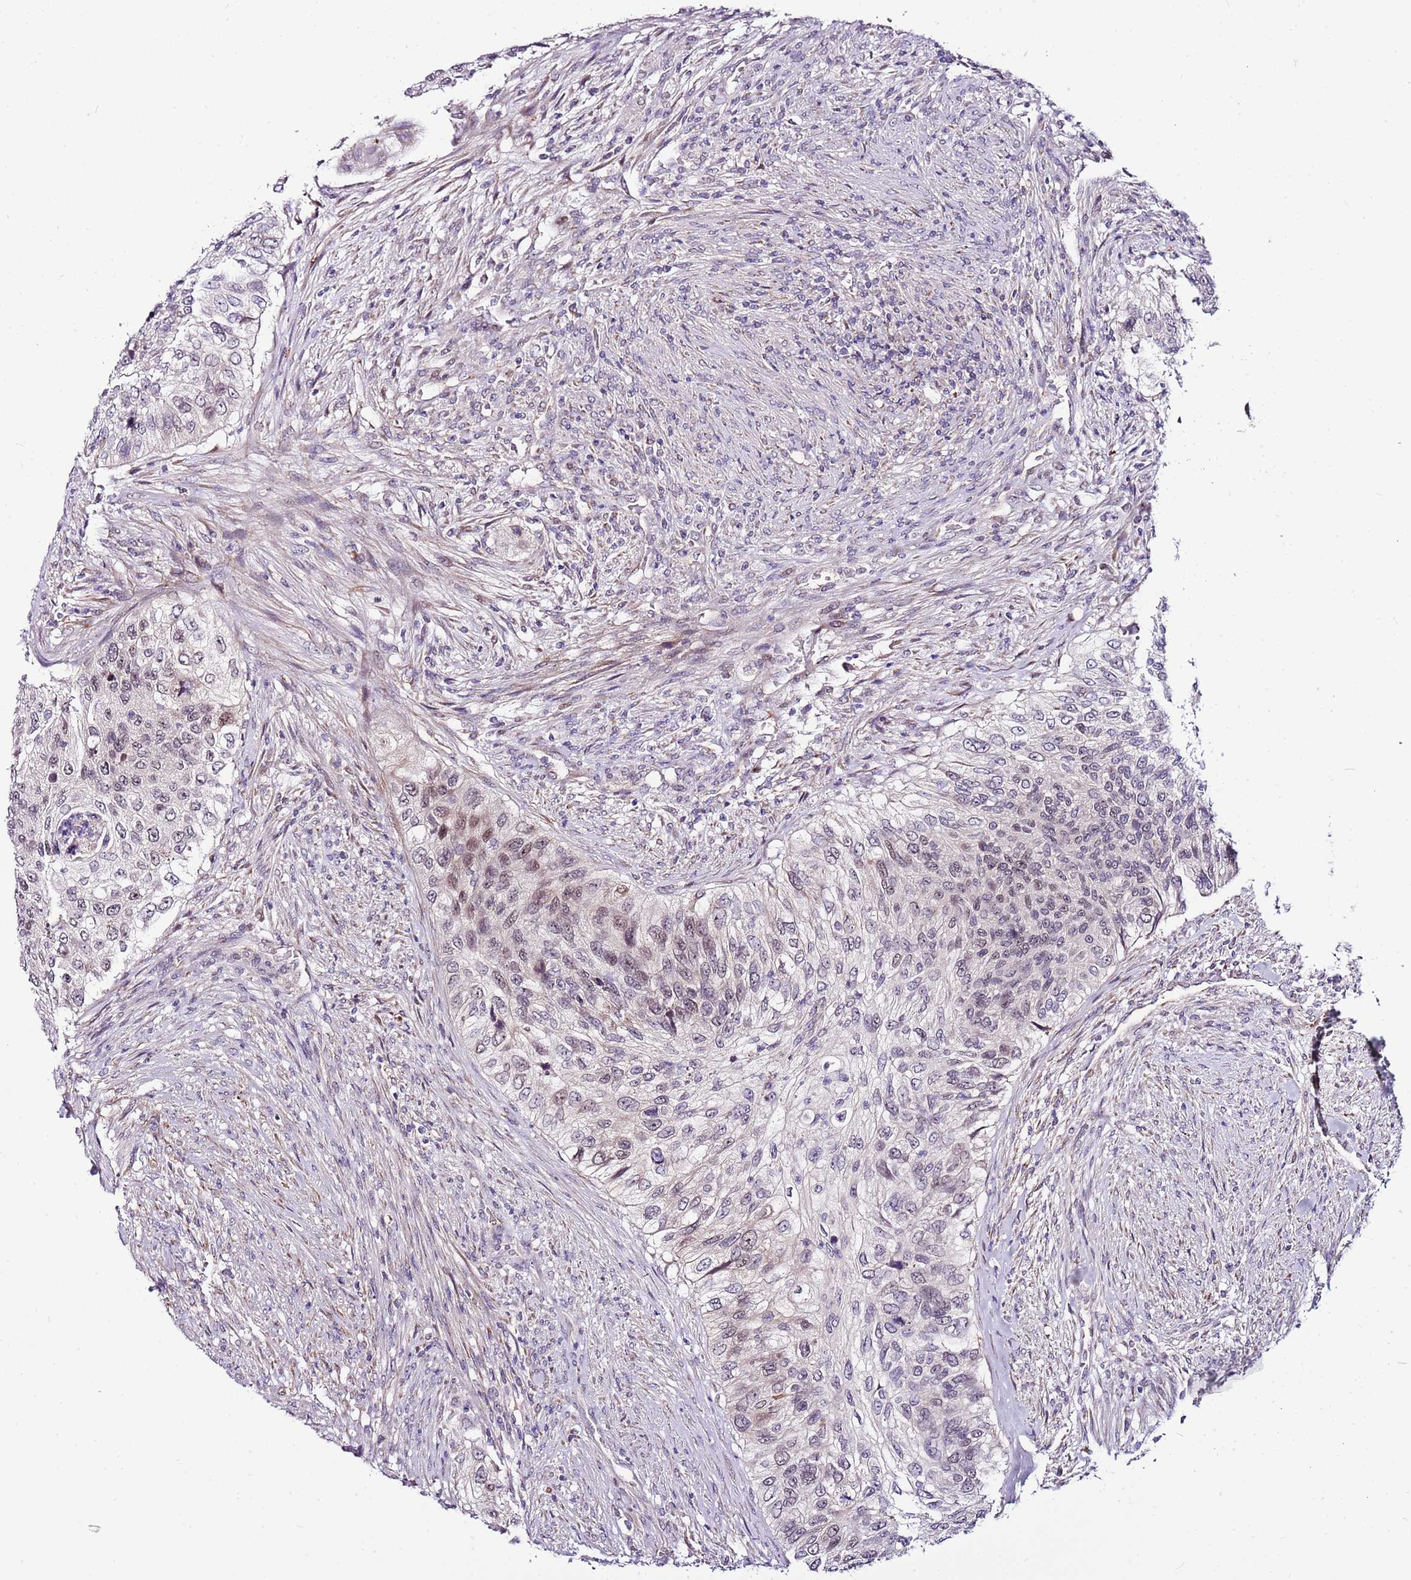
{"staining": {"intensity": "moderate", "quantity": "<25%", "location": "nuclear"}, "tissue": "urothelial cancer", "cell_type": "Tumor cells", "image_type": "cancer", "snomed": [{"axis": "morphology", "description": "Urothelial carcinoma, High grade"}, {"axis": "topography", "description": "Urinary bladder"}], "caption": "A micrograph showing moderate nuclear positivity in about <25% of tumor cells in urothelial cancer, as visualized by brown immunohistochemical staining.", "gene": "POLE3", "patient": {"sex": "female", "age": 60}}